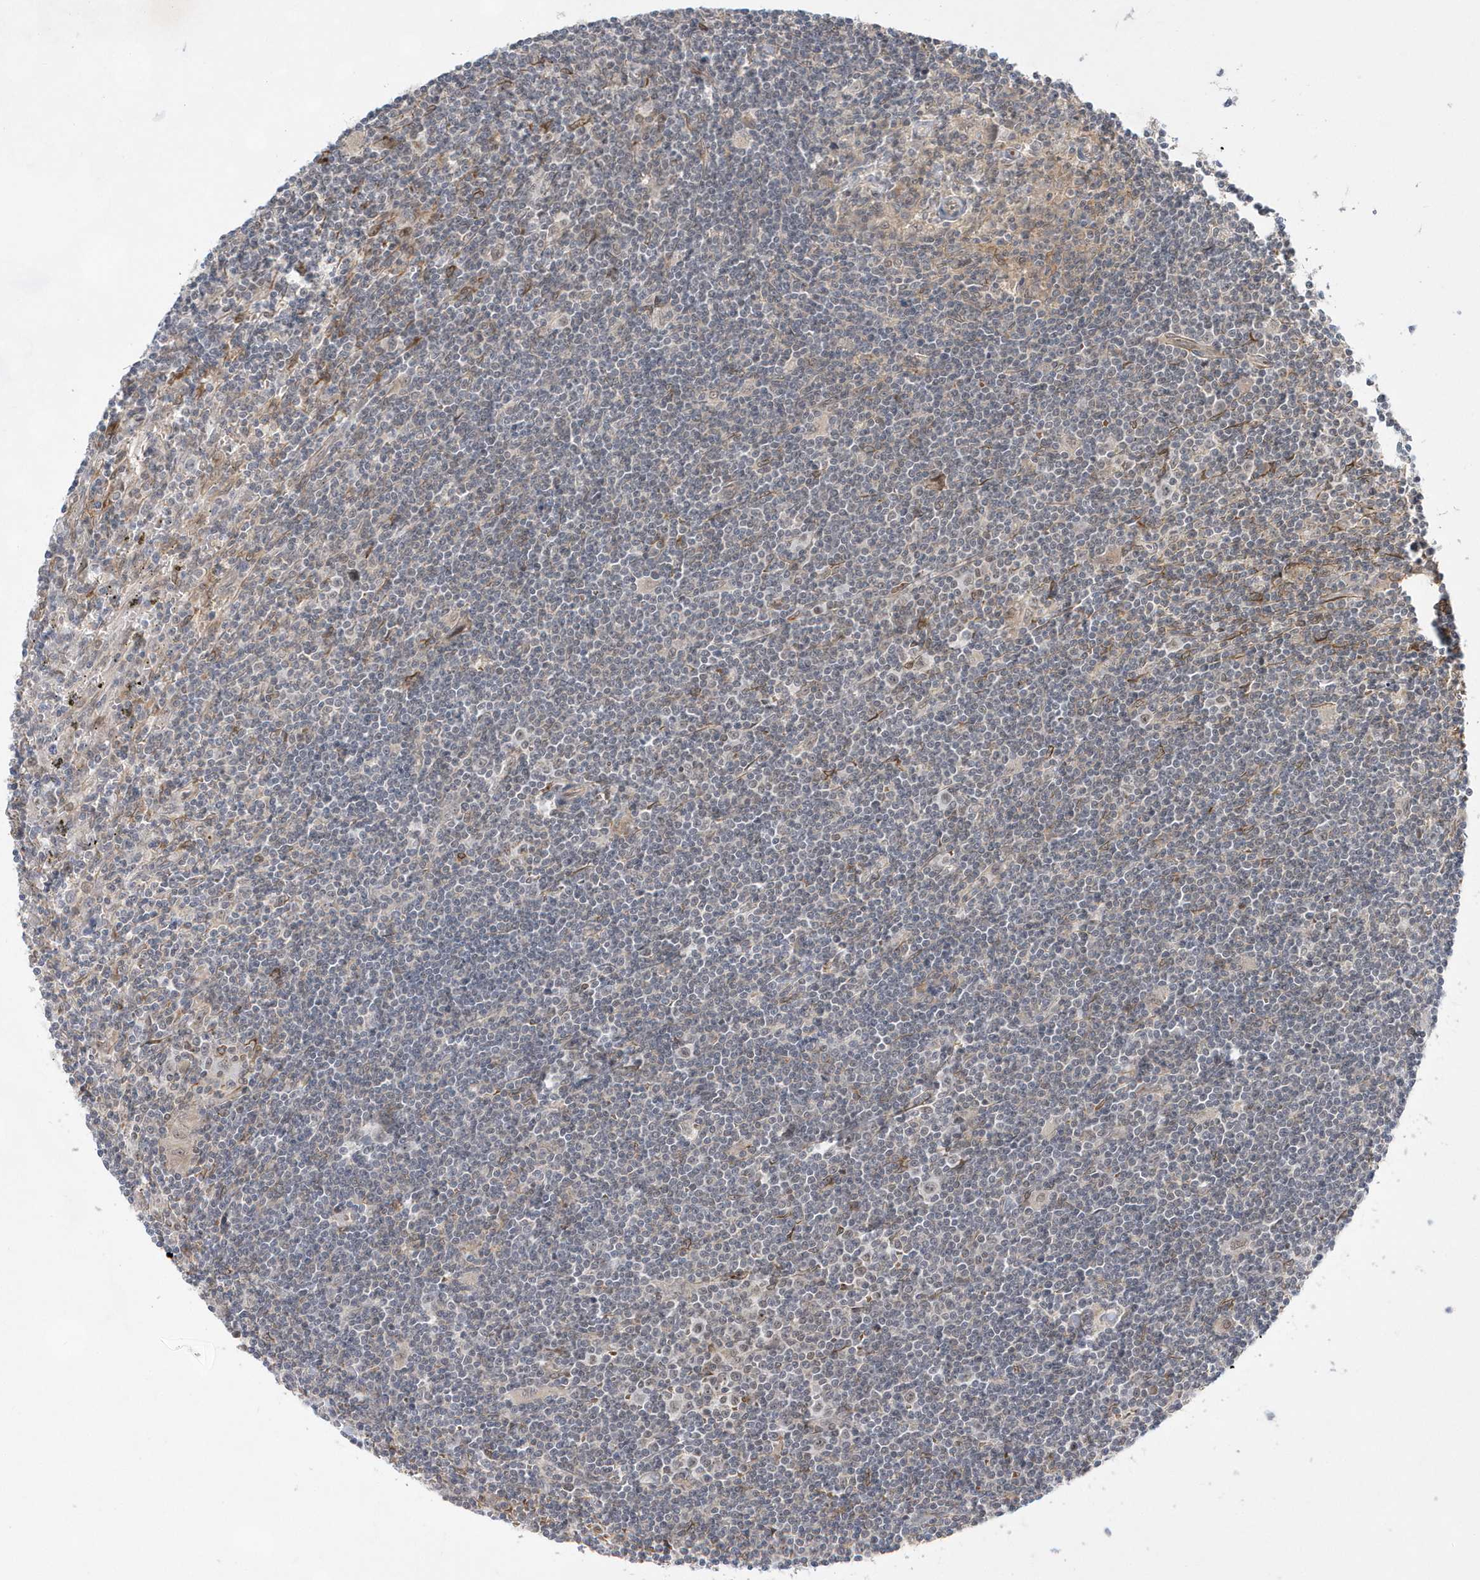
{"staining": {"intensity": "negative", "quantity": "none", "location": "none"}, "tissue": "lymphoma", "cell_type": "Tumor cells", "image_type": "cancer", "snomed": [{"axis": "morphology", "description": "Malignant lymphoma, non-Hodgkin's type, Low grade"}, {"axis": "topography", "description": "Spleen"}], "caption": "High magnification brightfield microscopy of malignant lymphoma, non-Hodgkin's type (low-grade) stained with DAB (brown) and counterstained with hematoxylin (blue): tumor cells show no significant positivity.", "gene": "TMEM132B", "patient": {"sex": "male", "age": 76}}